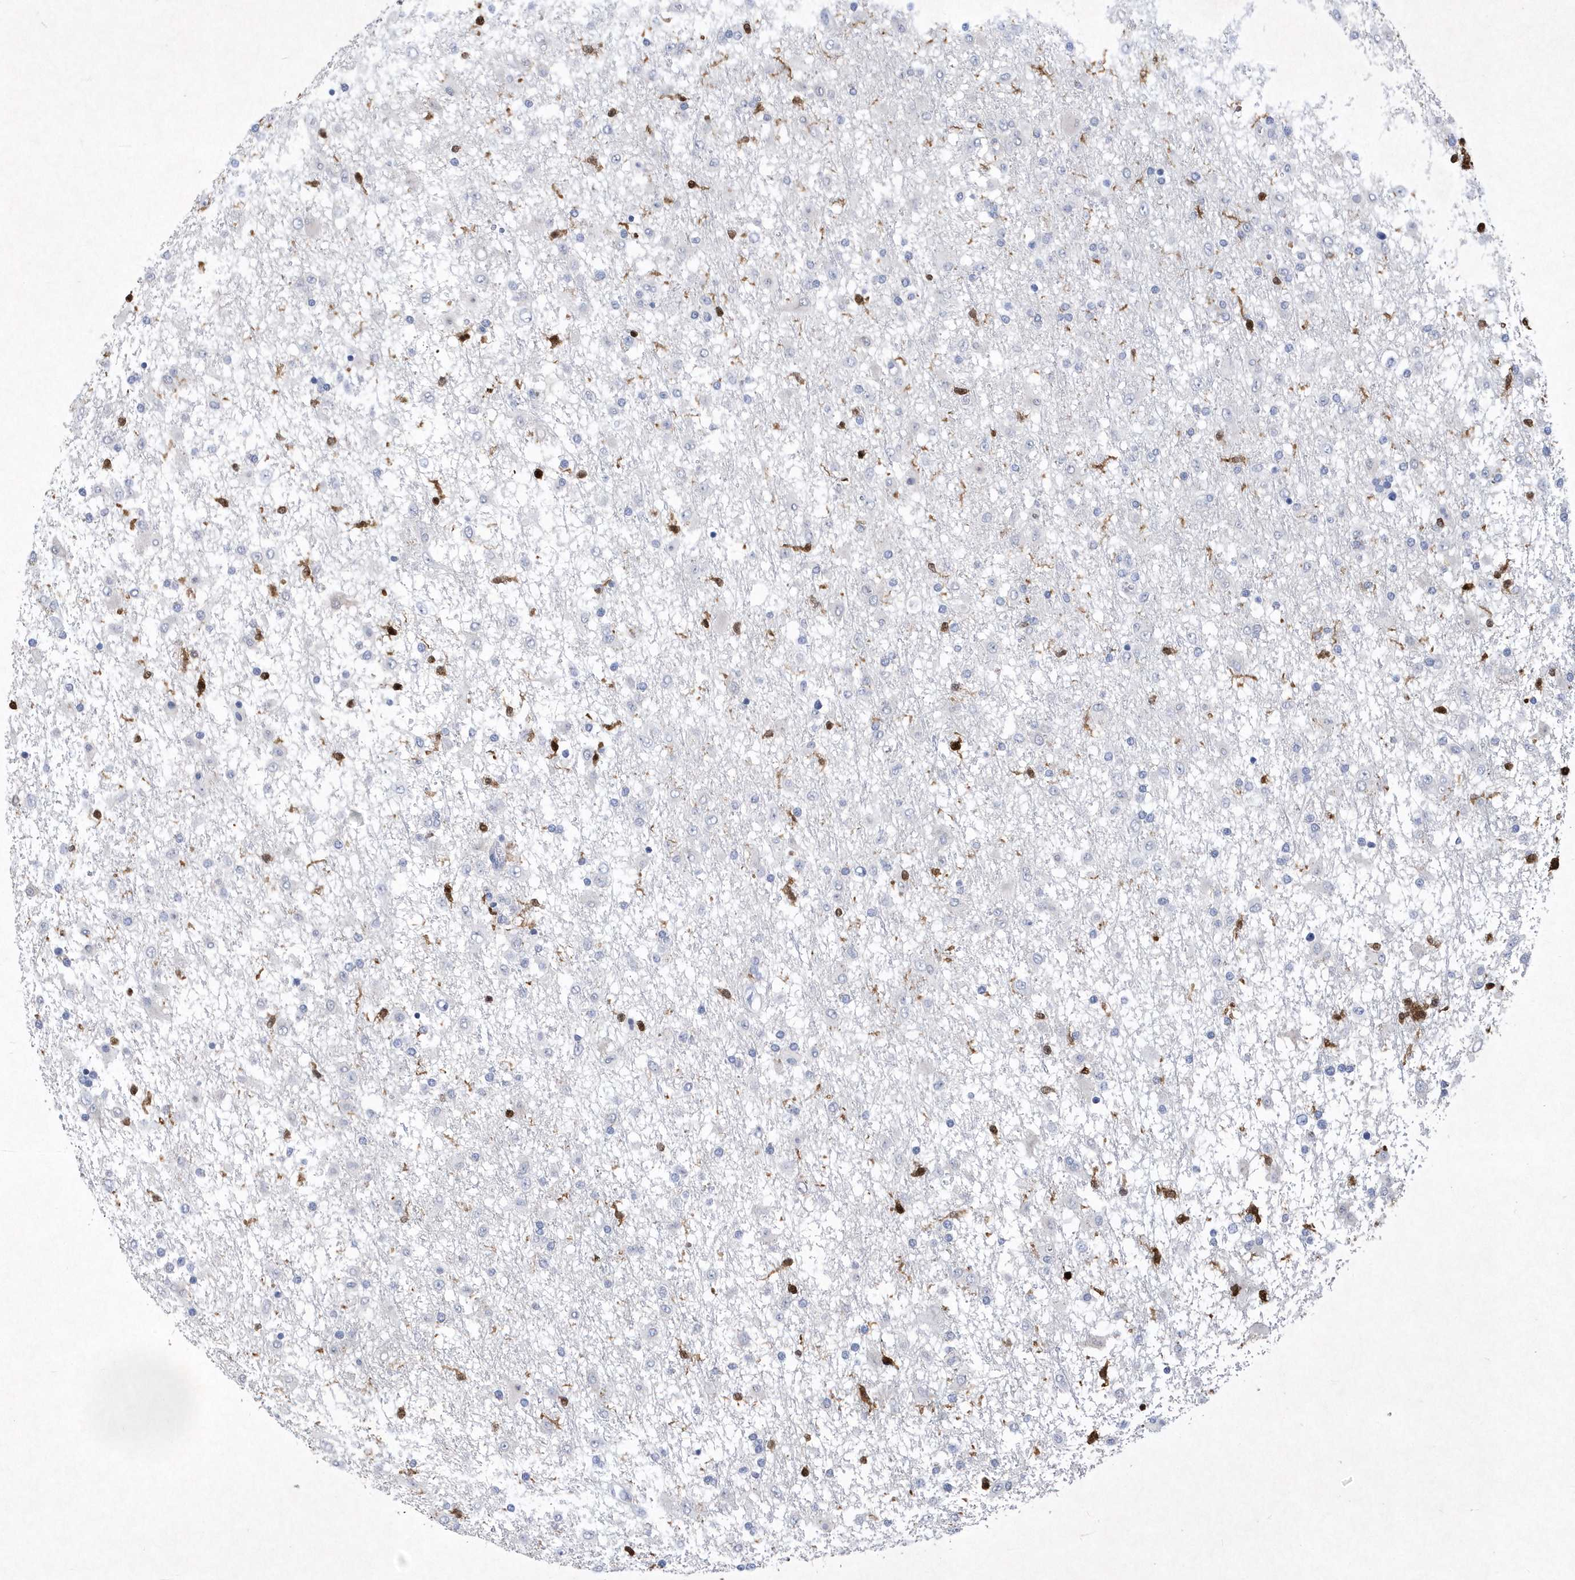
{"staining": {"intensity": "negative", "quantity": "none", "location": "none"}, "tissue": "glioma", "cell_type": "Tumor cells", "image_type": "cancer", "snomed": [{"axis": "morphology", "description": "Glioma, malignant, Low grade"}, {"axis": "topography", "description": "Brain"}], "caption": "The IHC image has no significant staining in tumor cells of glioma tissue. The staining is performed using DAB brown chromogen with nuclei counter-stained in using hematoxylin.", "gene": "BHLHA15", "patient": {"sex": "male", "age": 65}}